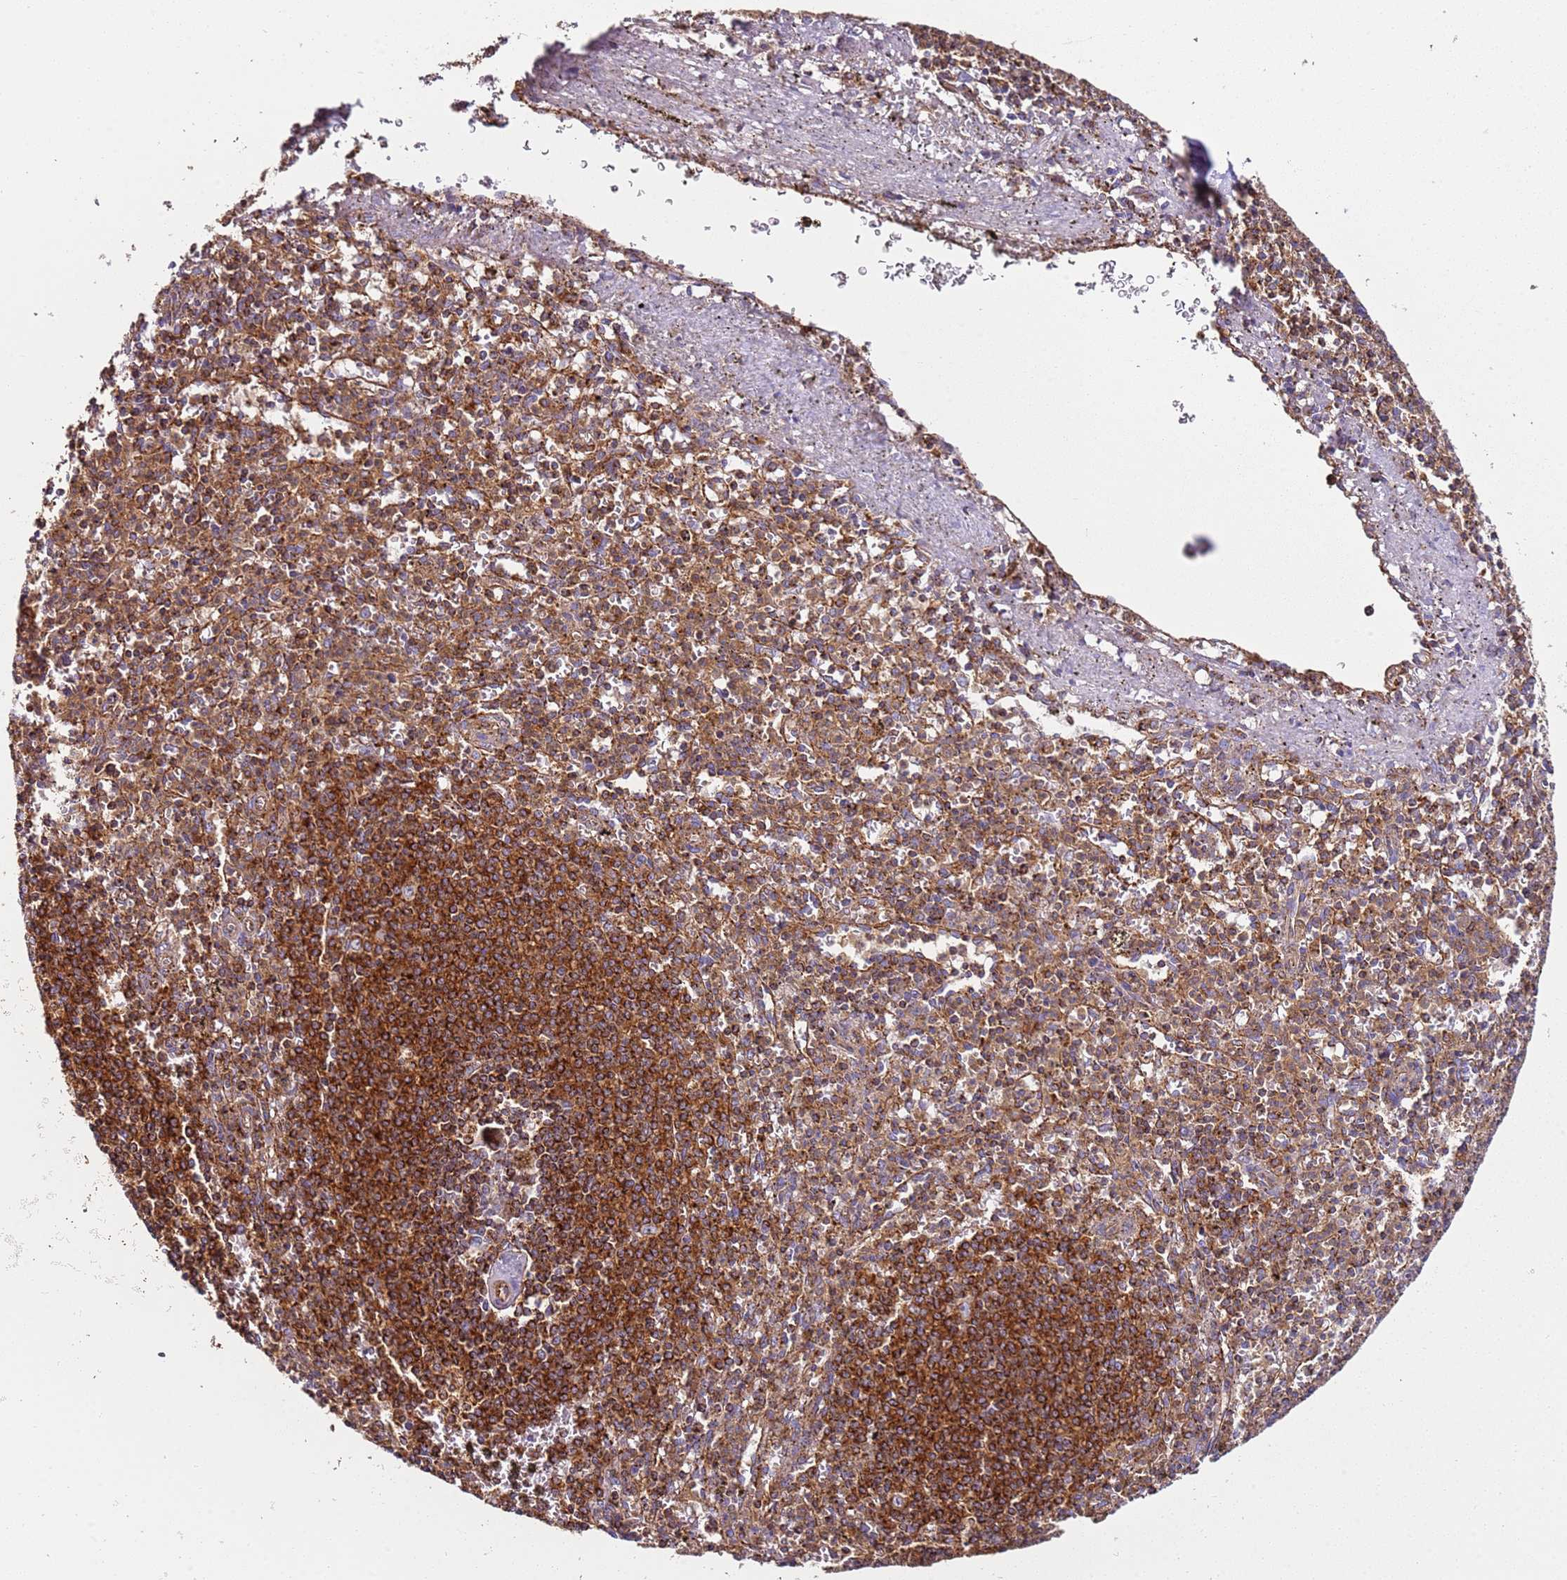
{"staining": {"intensity": "moderate", "quantity": "25%-75%", "location": "cytoplasmic/membranous"}, "tissue": "spleen", "cell_type": "Cells in red pulp", "image_type": "normal", "snomed": [{"axis": "morphology", "description": "Normal tissue, NOS"}, {"axis": "topography", "description": "Spleen"}], "caption": "Immunohistochemical staining of benign spleen reveals moderate cytoplasmic/membranous protein expression in about 25%-75% of cells in red pulp. Using DAB (3,3'-diaminobenzidine) (brown) and hematoxylin (blue) stains, captured at high magnification using brightfield microscopy.", "gene": "RMND5A", "patient": {"sex": "male", "age": 72}}